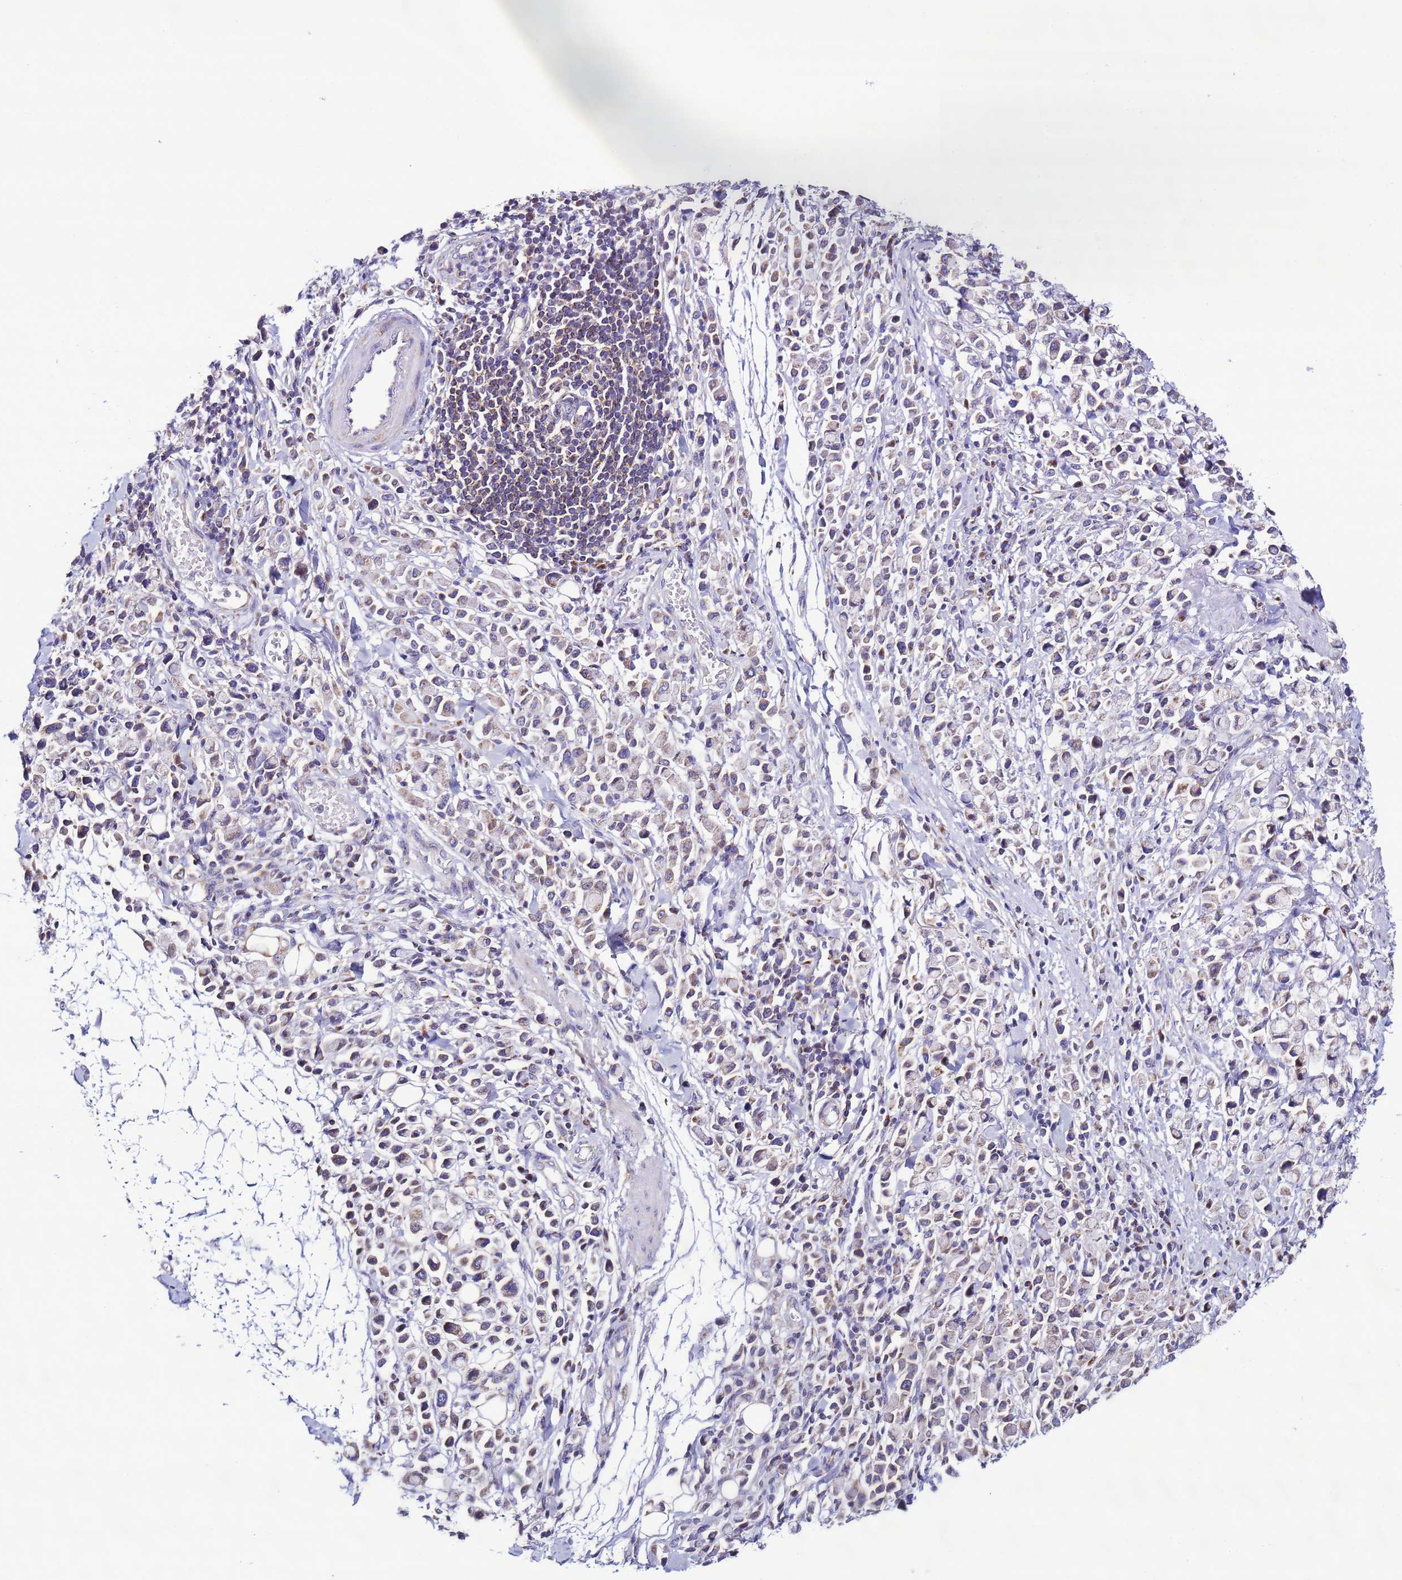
{"staining": {"intensity": "weak", "quantity": "<25%", "location": "cytoplasmic/membranous"}, "tissue": "stomach cancer", "cell_type": "Tumor cells", "image_type": "cancer", "snomed": [{"axis": "morphology", "description": "Adenocarcinoma, NOS"}, {"axis": "topography", "description": "Stomach"}], "caption": "DAB (3,3'-diaminobenzidine) immunohistochemical staining of human stomach cancer (adenocarcinoma) demonstrates no significant positivity in tumor cells. (Immunohistochemistry (ihc), brightfield microscopy, high magnification).", "gene": "AHI1", "patient": {"sex": "female", "age": 81}}